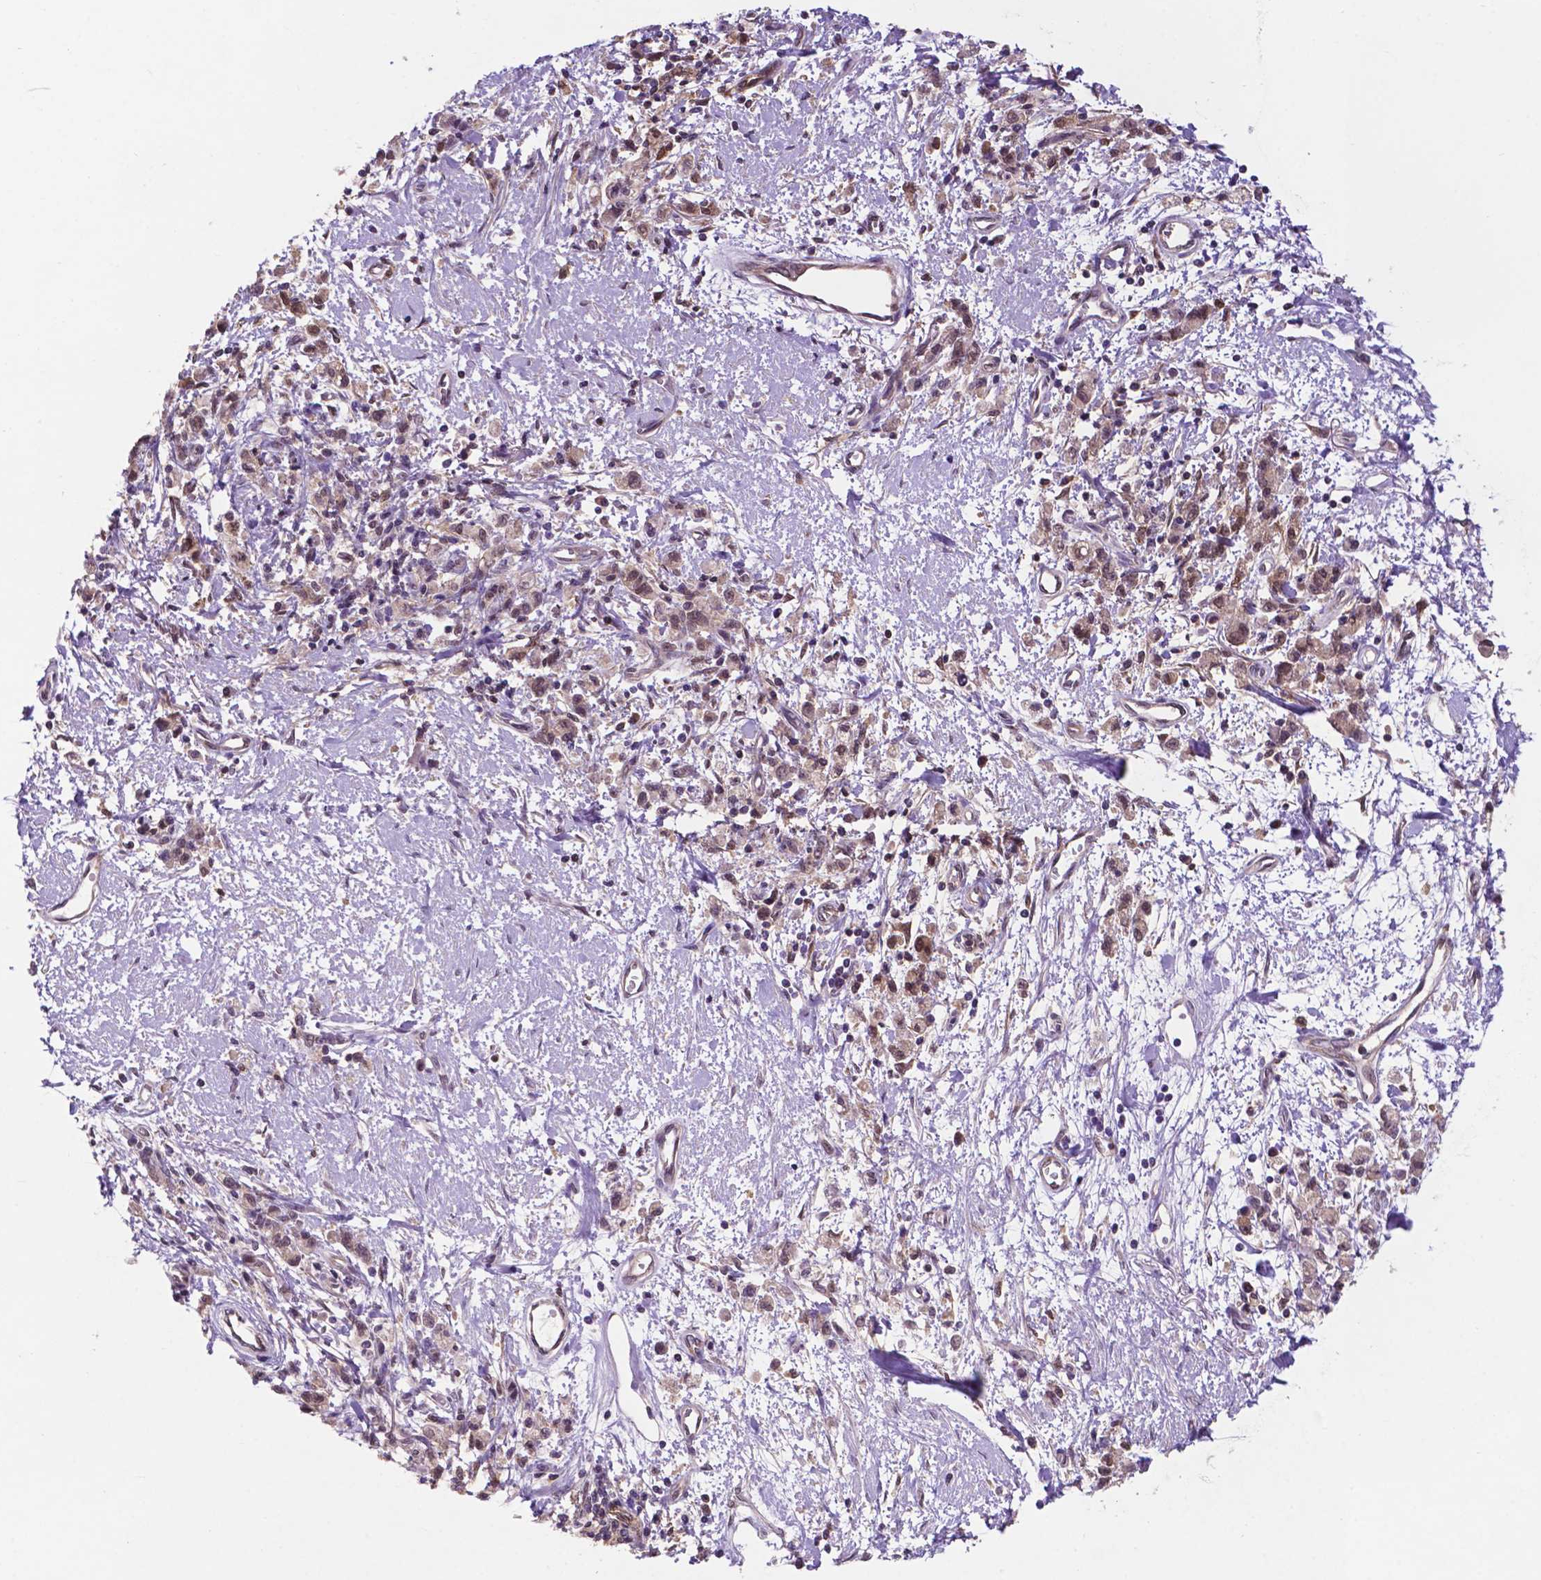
{"staining": {"intensity": "moderate", "quantity": ">75%", "location": "nuclear"}, "tissue": "stomach cancer", "cell_type": "Tumor cells", "image_type": "cancer", "snomed": [{"axis": "morphology", "description": "Adenocarcinoma, NOS"}, {"axis": "topography", "description": "Stomach"}], "caption": "Stomach cancer (adenocarcinoma) stained for a protein (brown) exhibits moderate nuclear positive expression in approximately >75% of tumor cells.", "gene": "UBE2L6", "patient": {"sex": "male", "age": 77}}